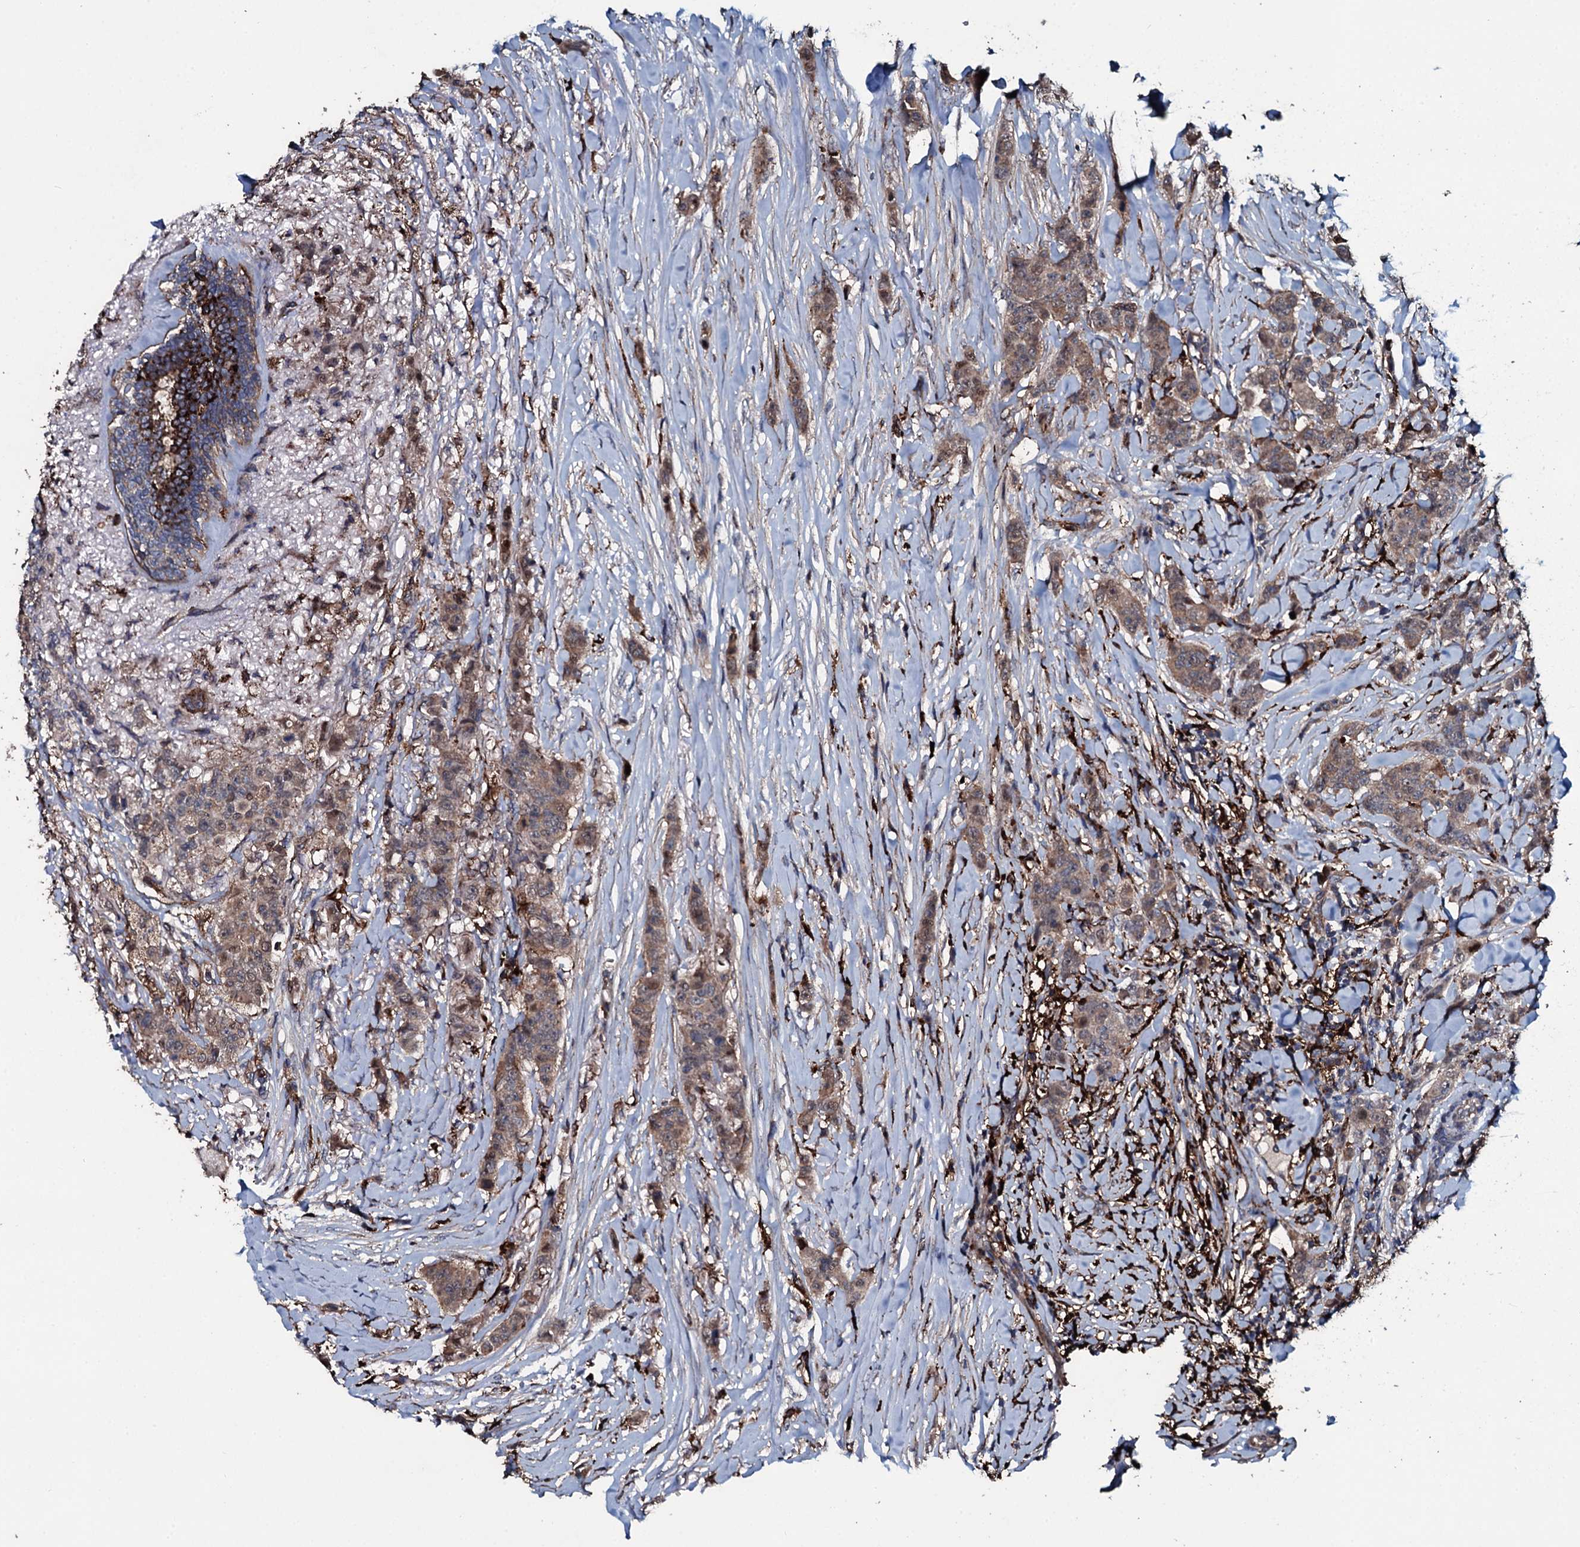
{"staining": {"intensity": "weak", "quantity": ">75%", "location": "cytoplasmic/membranous"}, "tissue": "breast cancer", "cell_type": "Tumor cells", "image_type": "cancer", "snomed": [{"axis": "morphology", "description": "Duct carcinoma"}, {"axis": "topography", "description": "Breast"}], "caption": "A low amount of weak cytoplasmic/membranous expression is identified in about >75% of tumor cells in breast cancer tissue.", "gene": "TPGS2", "patient": {"sex": "female", "age": 40}}